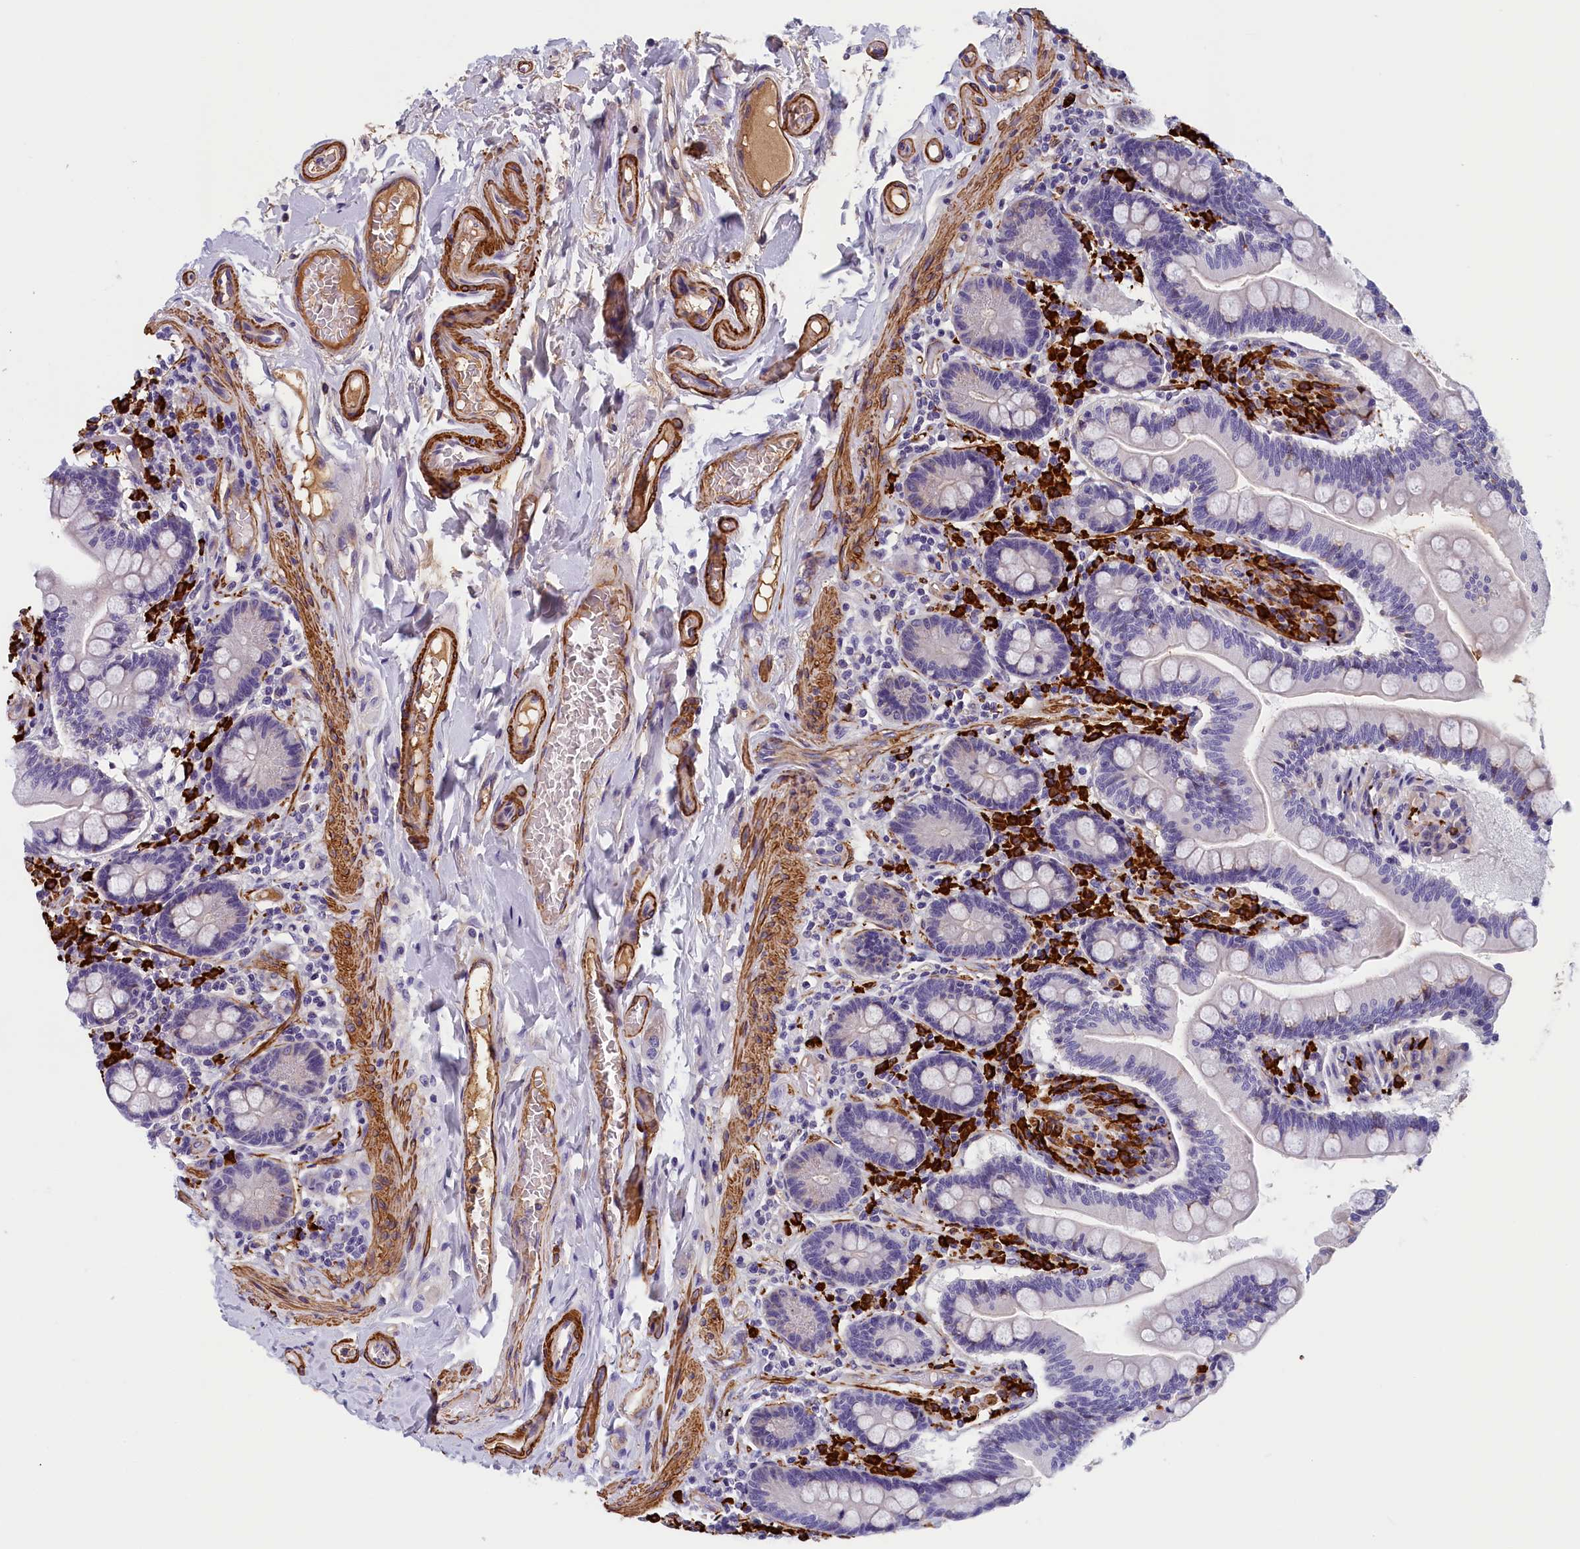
{"staining": {"intensity": "negative", "quantity": "none", "location": "none"}, "tissue": "small intestine", "cell_type": "Glandular cells", "image_type": "normal", "snomed": [{"axis": "morphology", "description": "Normal tissue, NOS"}, {"axis": "topography", "description": "Small intestine"}], "caption": "Immunohistochemical staining of benign small intestine displays no significant positivity in glandular cells. (DAB immunohistochemistry (IHC), high magnification).", "gene": "BCL2L13", "patient": {"sex": "female", "age": 64}}